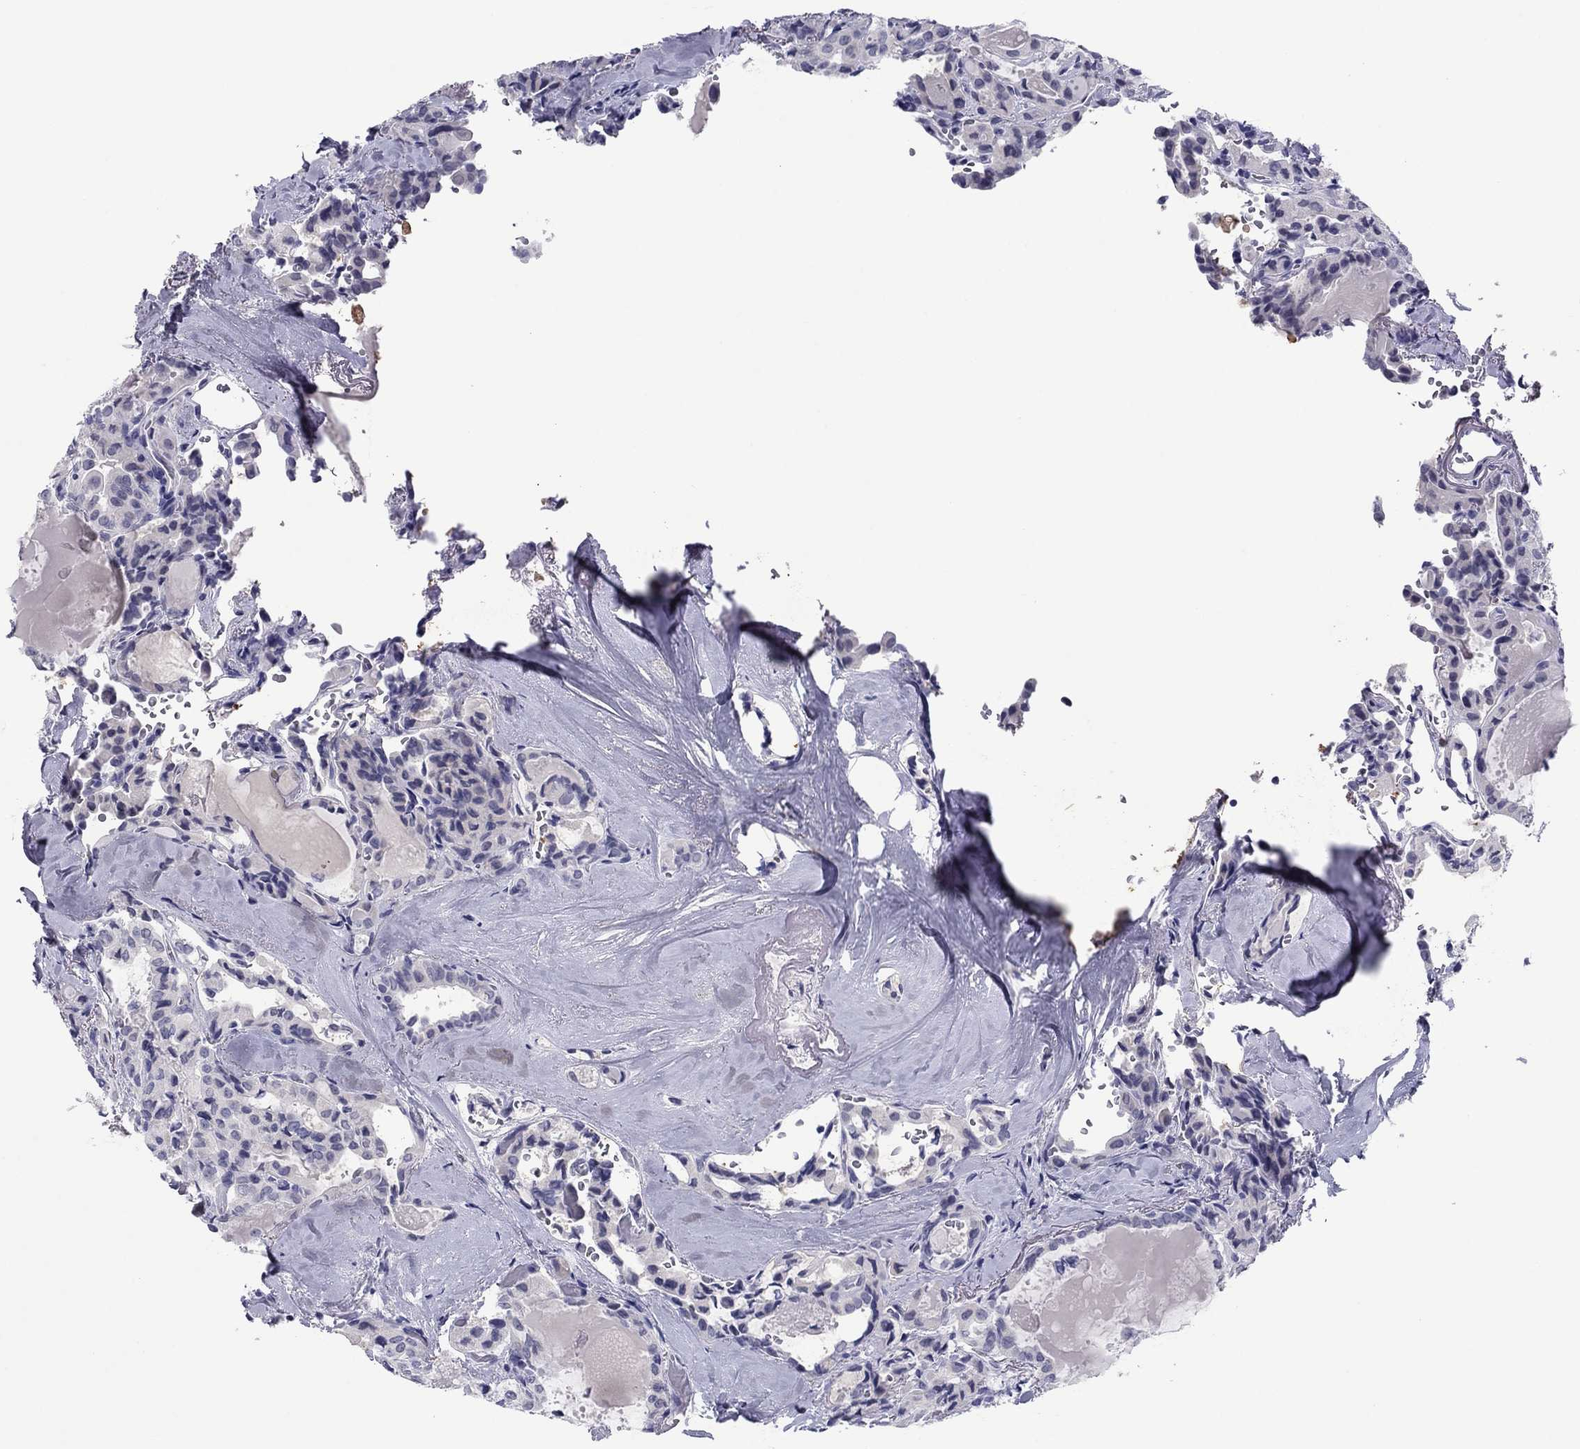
{"staining": {"intensity": "negative", "quantity": "none", "location": "none"}, "tissue": "thyroid cancer", "cell_type": "Tumor cells", "image_type": "cancer", "snomed": [{"axis": "morphology", "description": "Papillary adenocarcinoma, NOS"}, {"axis": "topography", "description": "Thyroid gland"}], "caption": "High magnification brightfield microscopy of thyroid papillary adenocarcinoma stained with DAB (brown) and counterstained with hematoxylin (blue): tumor cells show no significant positivity.", "gene": "TCFL5", "patient": {"sex": "female", "age": 41}}